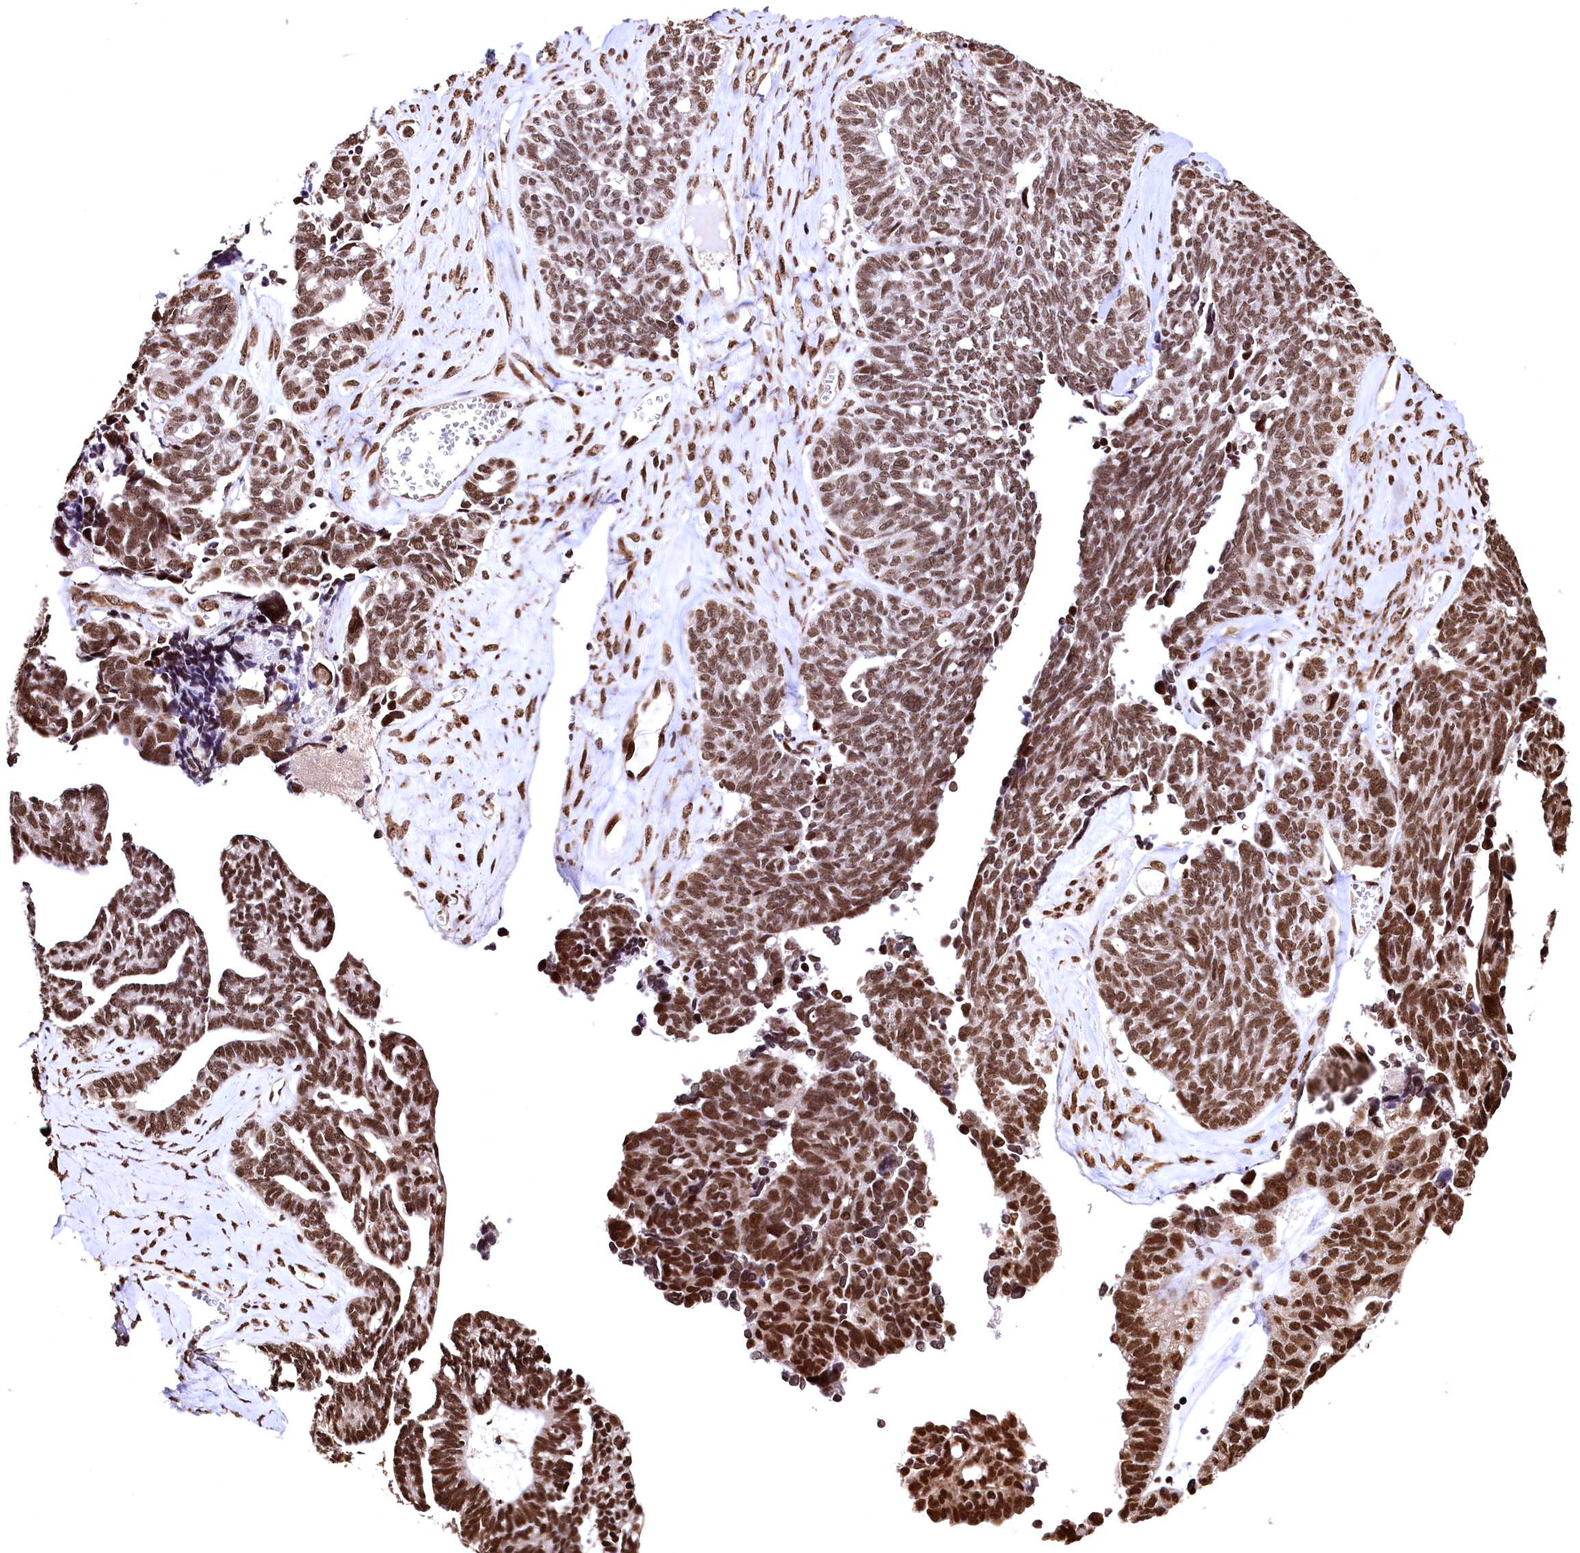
{"staining": {"intensity": "strong", "quantity": ">75%", "location": "nuclear"}, "tissue": "ovarian cancer", "cell_type": "Tumor cells", "image_type": "cancer", "snomed": [{"axis": "morphology", "description": "Cystadenocarcinoma, serous, NOS"}, {"axis": "topography", "description": "Ovary"}], "caption": "A high amount of strong nuclear expression is identified in about >75% of tumor cells in serous cystadenocarcinoma (ovarian) tissue. Nuclei are stained in blue.", "gene": "PDS5B", "patient": {"sex": "female", "age": 79}}